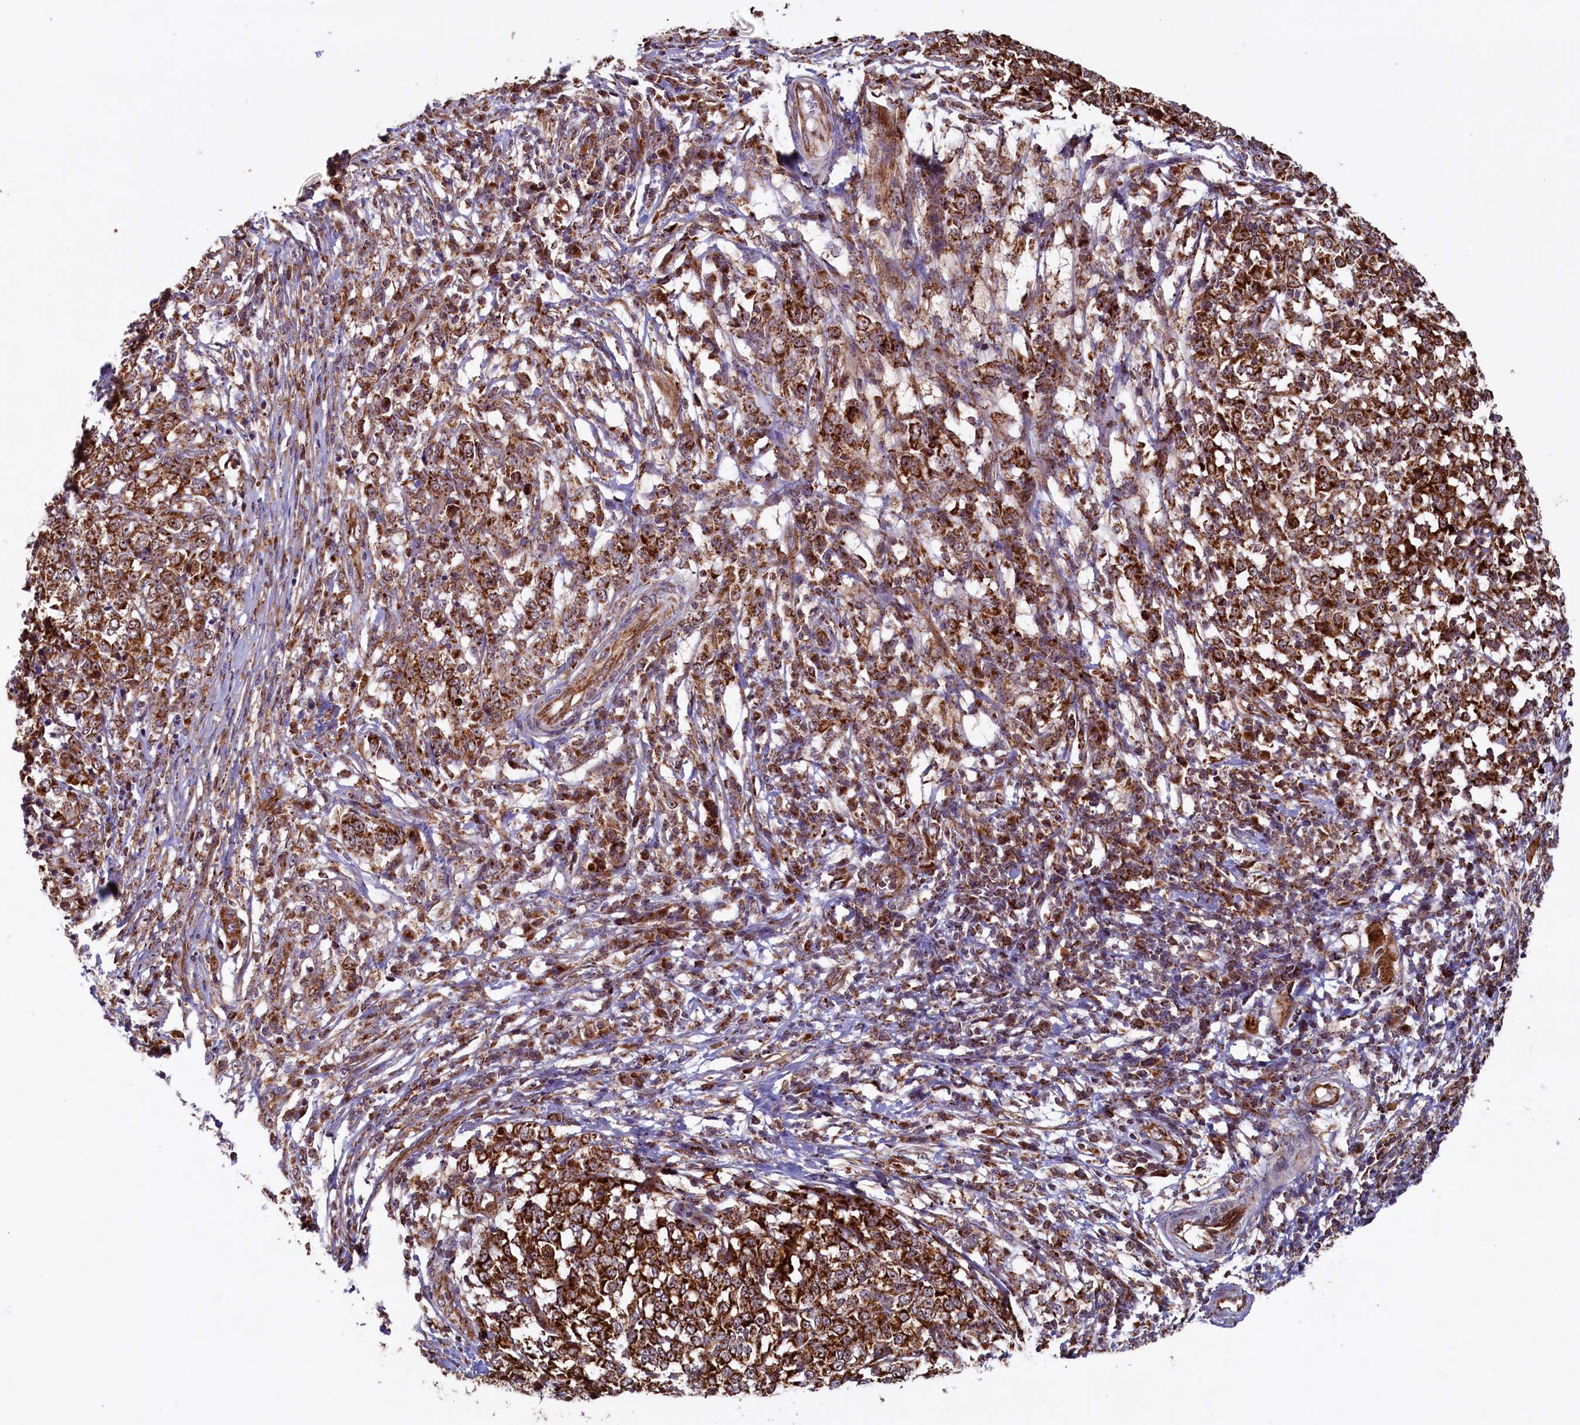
{"staining": {"intensity": "strong", "quantity": ">75%", "location": "cytoplasmic/membranous"}, "tissue": "melanoma", "cell_type": "Tumor cells", "image_type": "cancer", "snomed": [{"axis": "morphology", "description": "Malignant melanoma, NOS"}, {"axis": "topography", "description": "Skin"}], "caption": "A brown stain labels strong cytoplasmic/membranous positivity of a protein in melanoma tumor cells. Nuclei are stained in blue.", "gene": "UBE3B", "patient": {"sex": "female", "age": 72}}